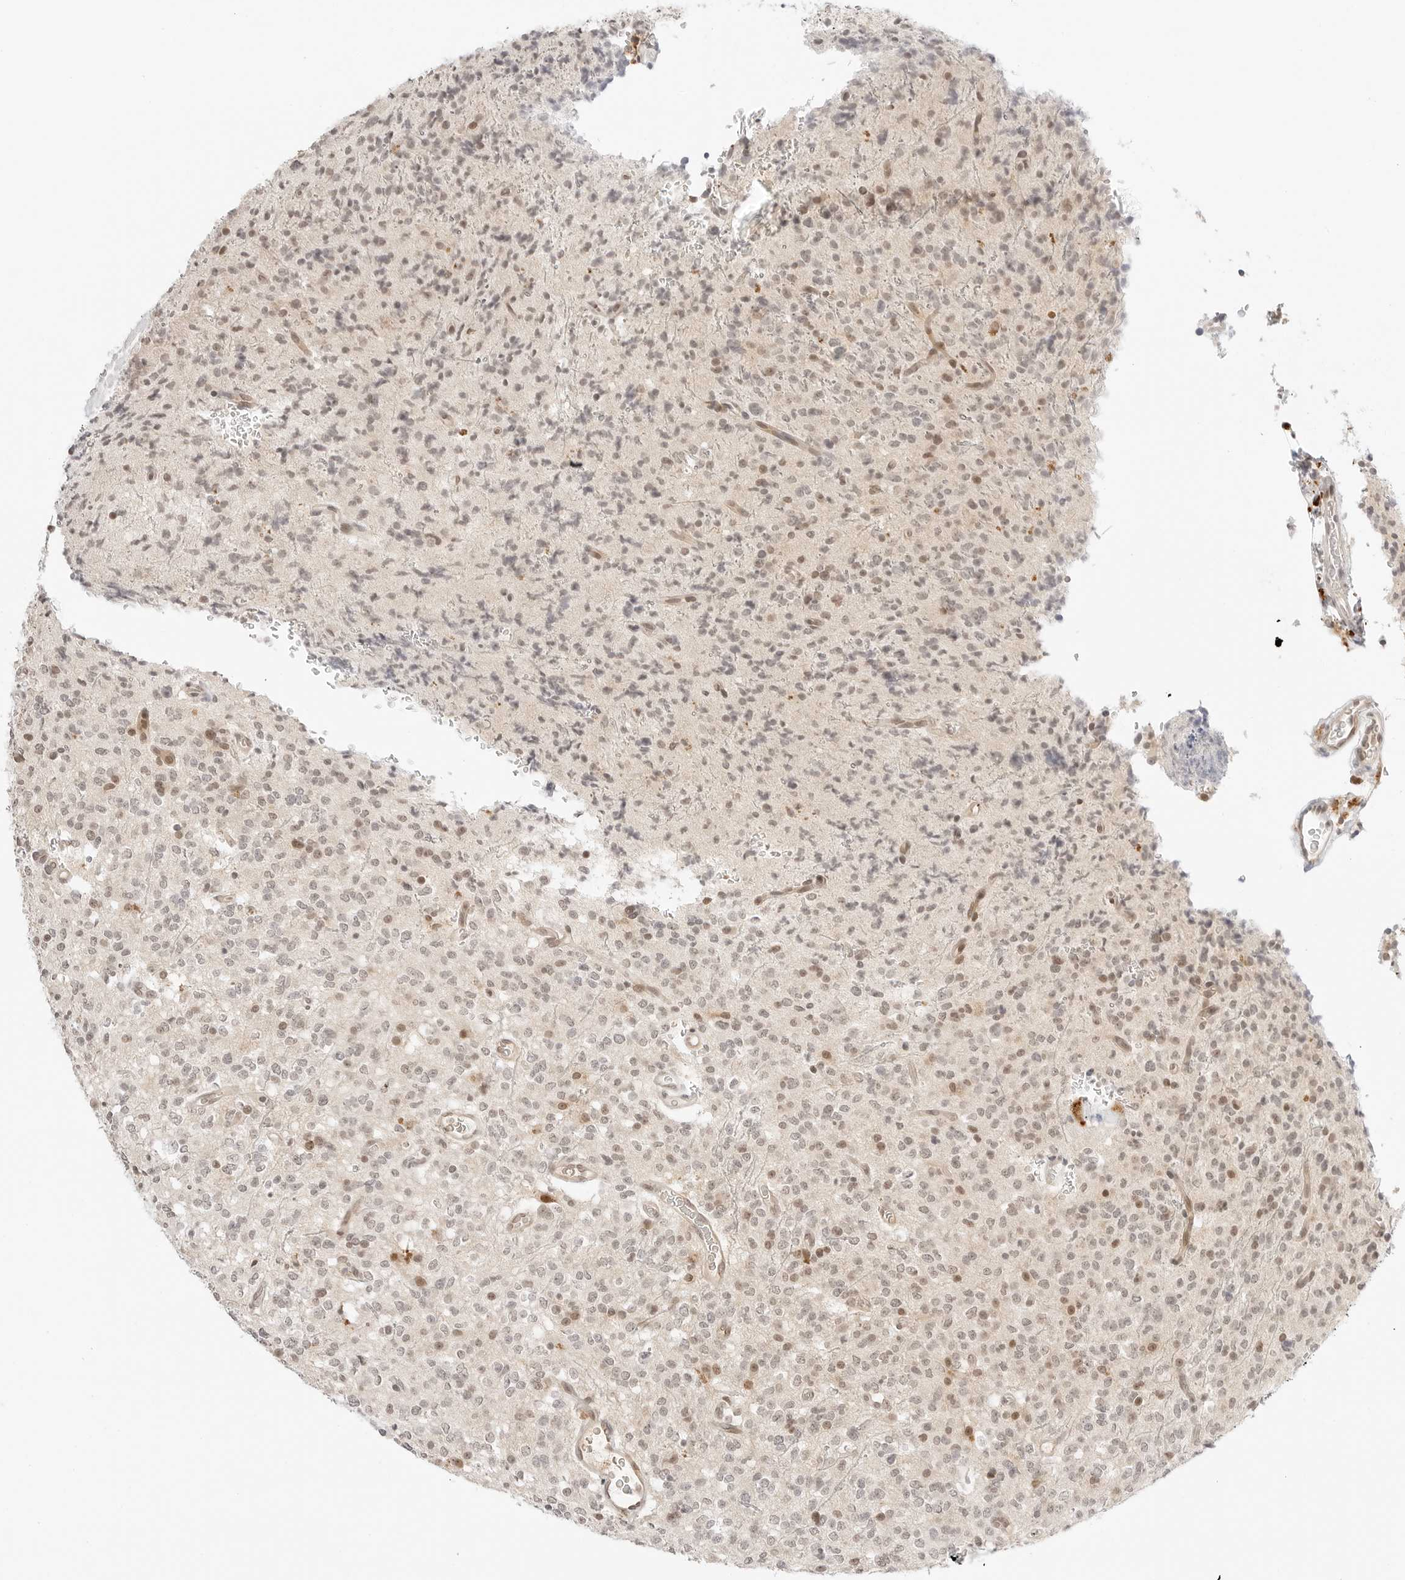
{"staining": {"intensity": "moderate", "quantity": "<25%", "location": "nuclear"}, "tissue": "glioma", "cell_type": "Tumor cells", "image_type": "cancer", "snomed": [{"axis": "morphology", "description": "Glioma, malignant, High grade"}, {"axis": "topography", "description": "Brain"}], "caption": "IHC histopathology image of human malignant high-grade glioma stained for a protein (brown), which shows low levels of moderate nuclear expression in about <25% of tumor cells.", "gene": "RPS6KL1", "patient": {"sex": "male", "age": 34}}